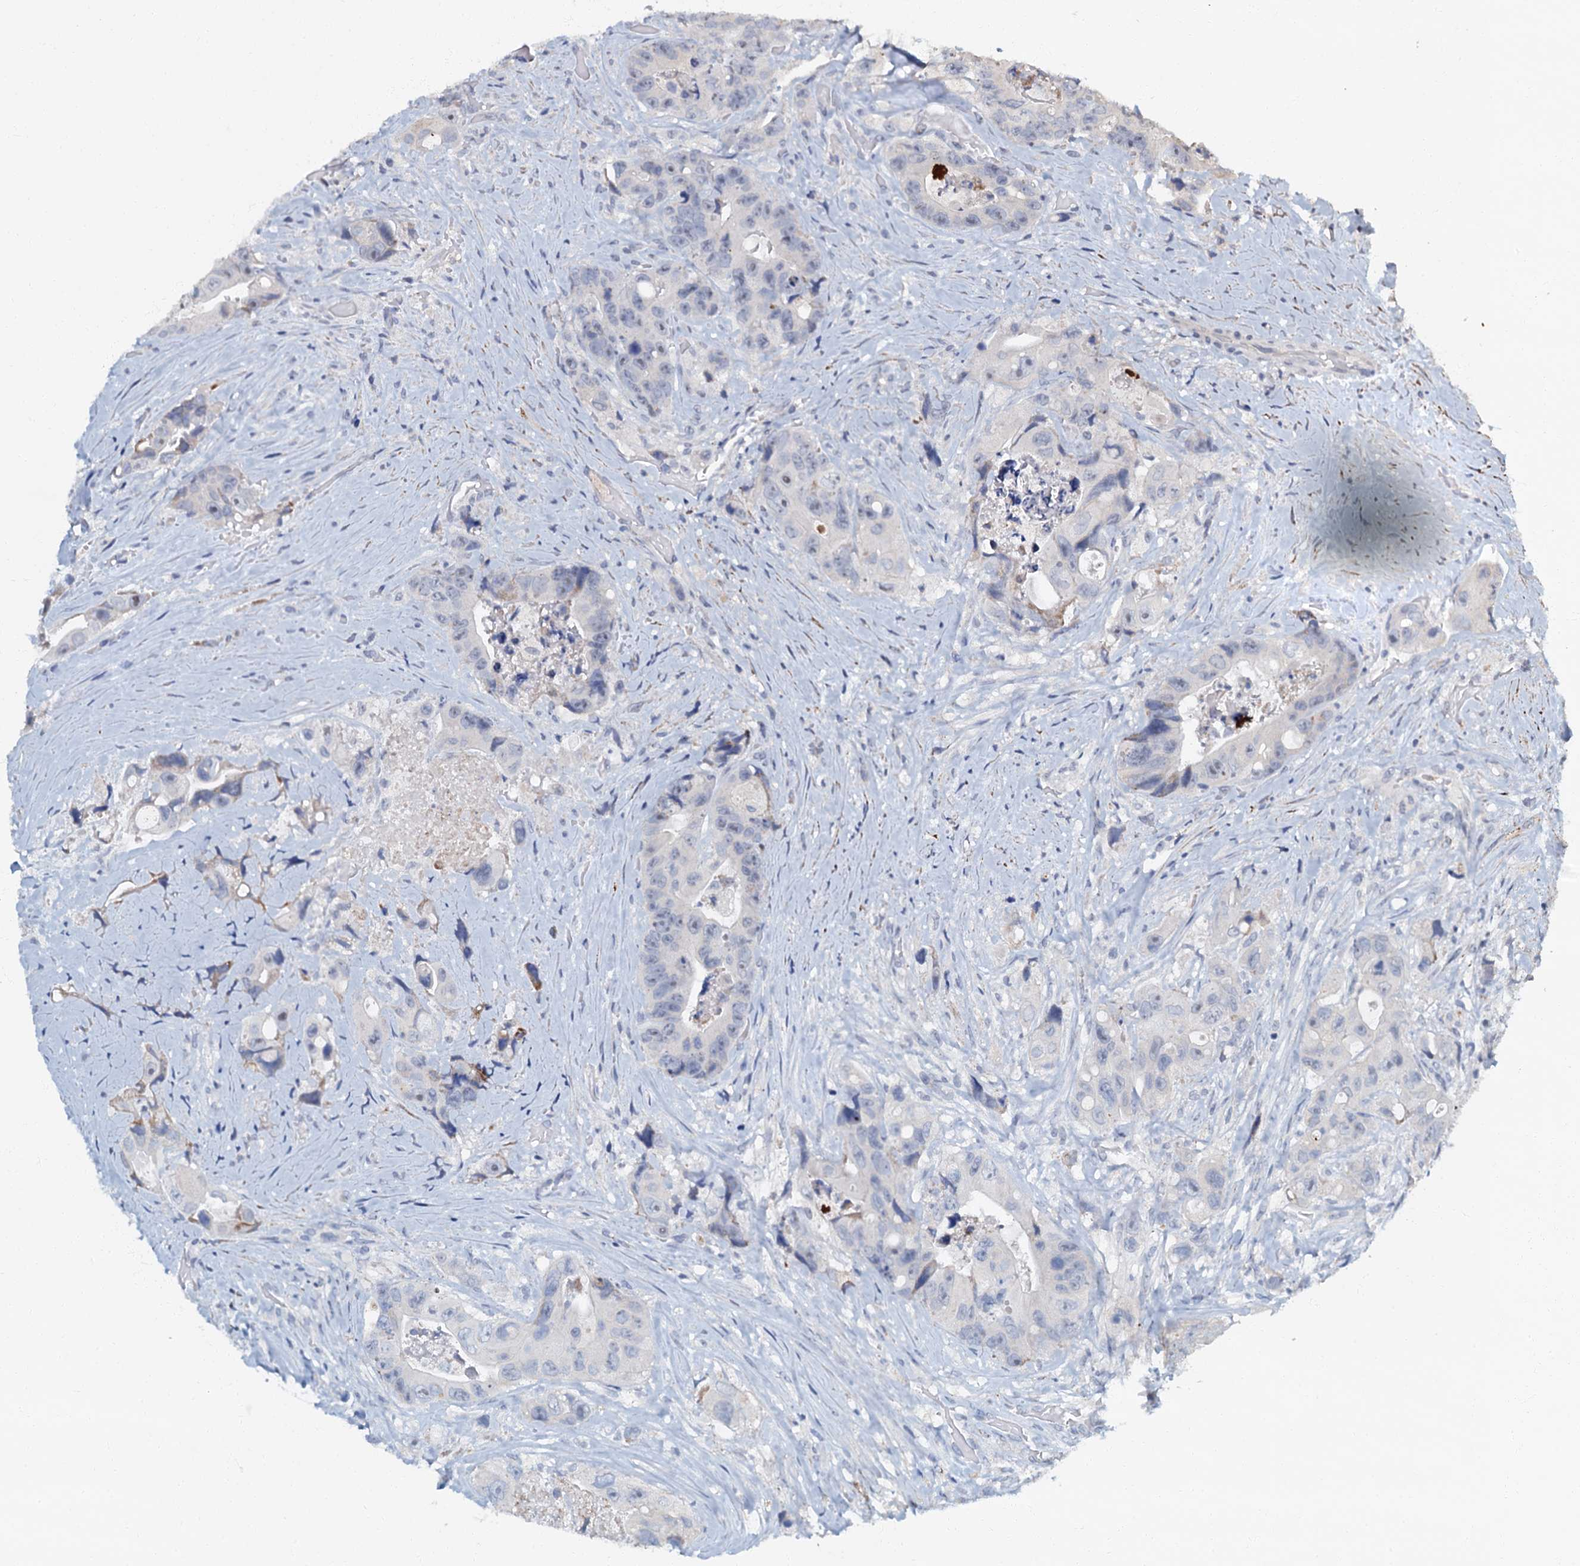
{"staining": {"intensity": "negative", "quantity": "none", "location": "none"}, "tissue": "colorectal cancer", "cell_type": "Tumor cells", "image_type": "cancer", "snomed": [{"axis": "morphology", "description": "Adenocarcinoma, NOS"}, {"axis": "topography", "description": "Colon"}], "caption": "Human colorectal adenocarcinoma stained for a protein using immunohistochemistry exhibits no expression in tumor cells.", "gene": "OLAH", "patient": {"sex": "female", "age": 46}}